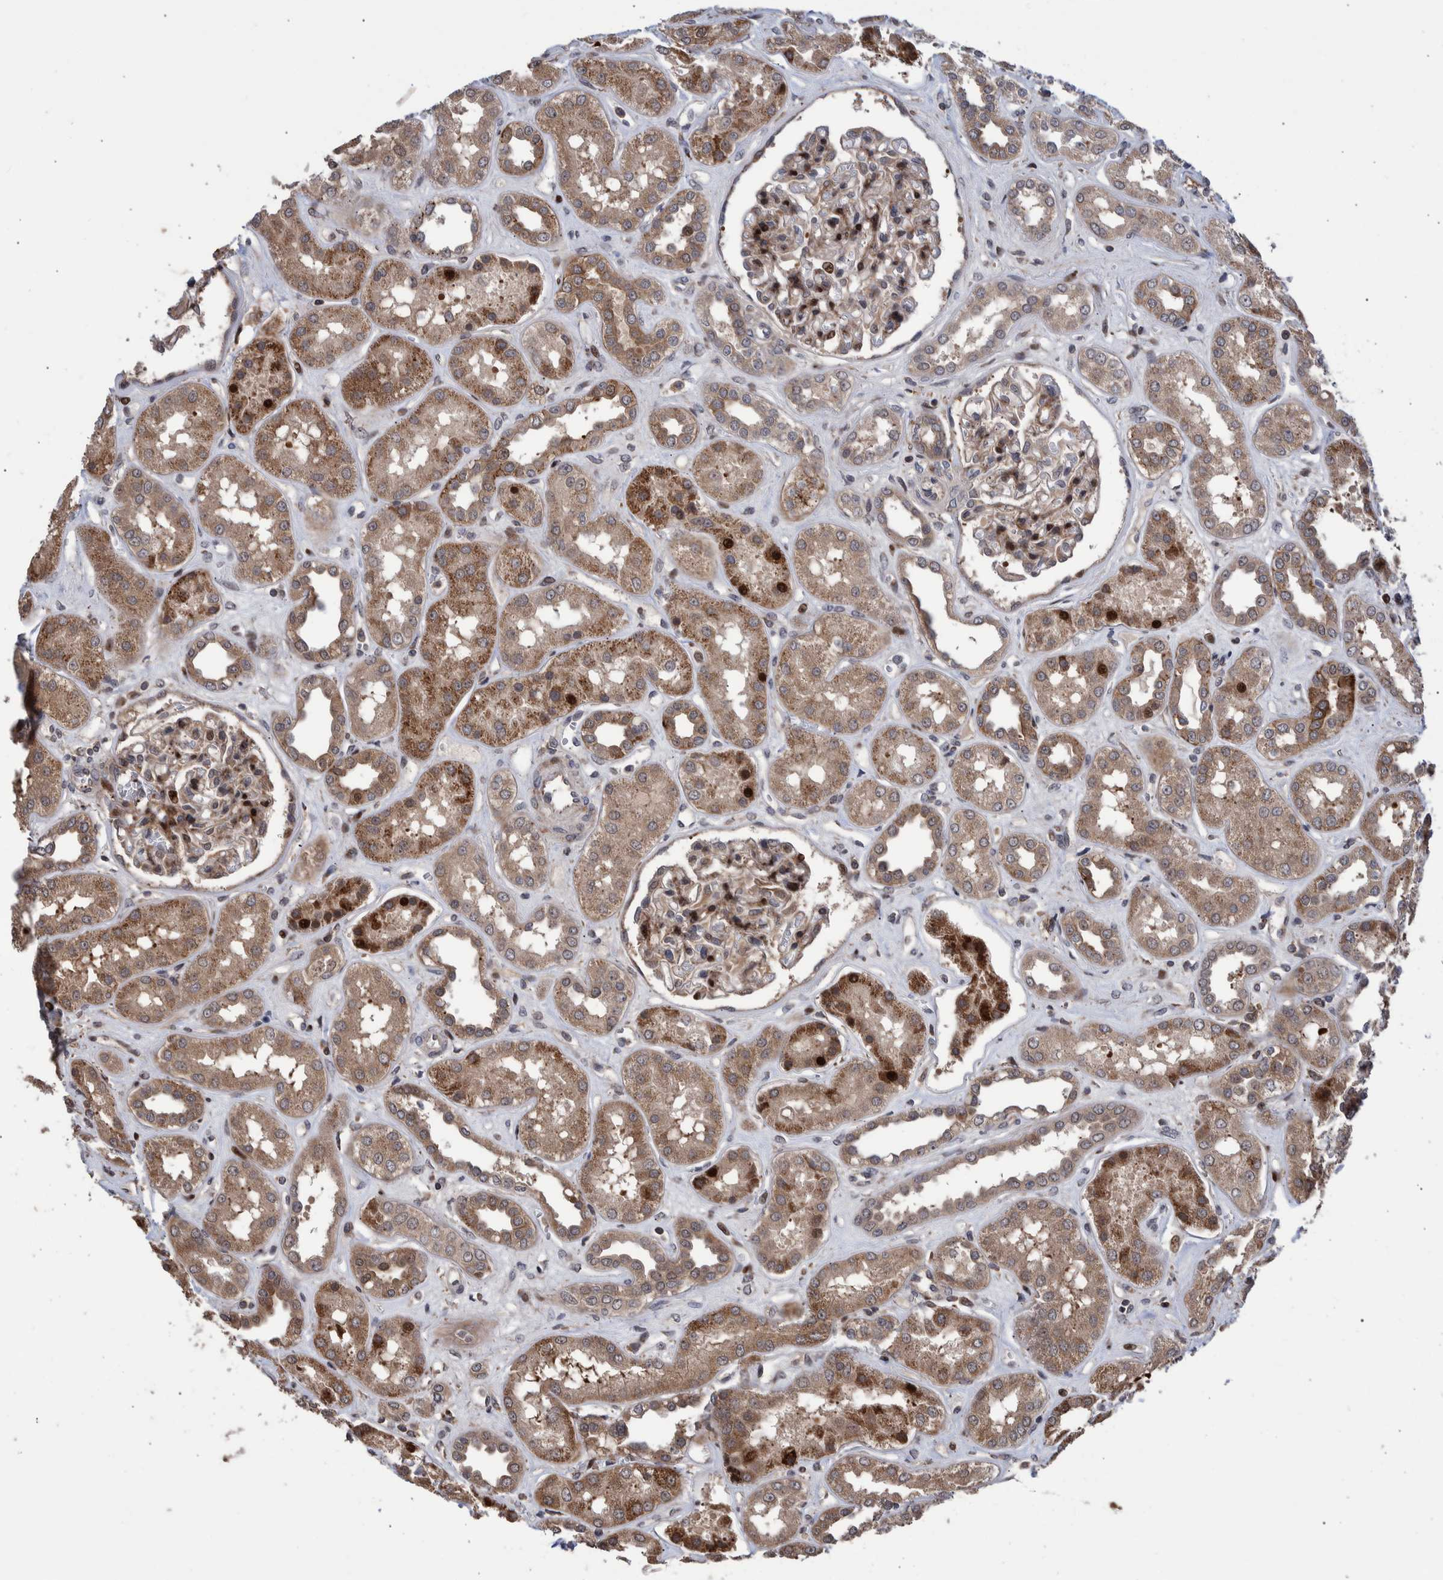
{"staining": {"intensity": "moderate", "quantity": ">75%", "location": "cytoplasmic/membranous,nuclear"}, "tissue": "kidney", "cell_type": "Cells in glomeruli", "image_type": "normal", "snomed": [{"axis": "morphology", "description": "Normal tissue, NOS"}, {"axis": "topography", "description": "Kidney"}], "caption": "About >75% of cells in glomeruli in normal kidney demonstrate moderate cytoplasmic/membranous,nuclear protein expression as visualized by brown immunohistochemical staining.", "gene": "SHISA6", "patient": {"sex": "male", "age": 59}}